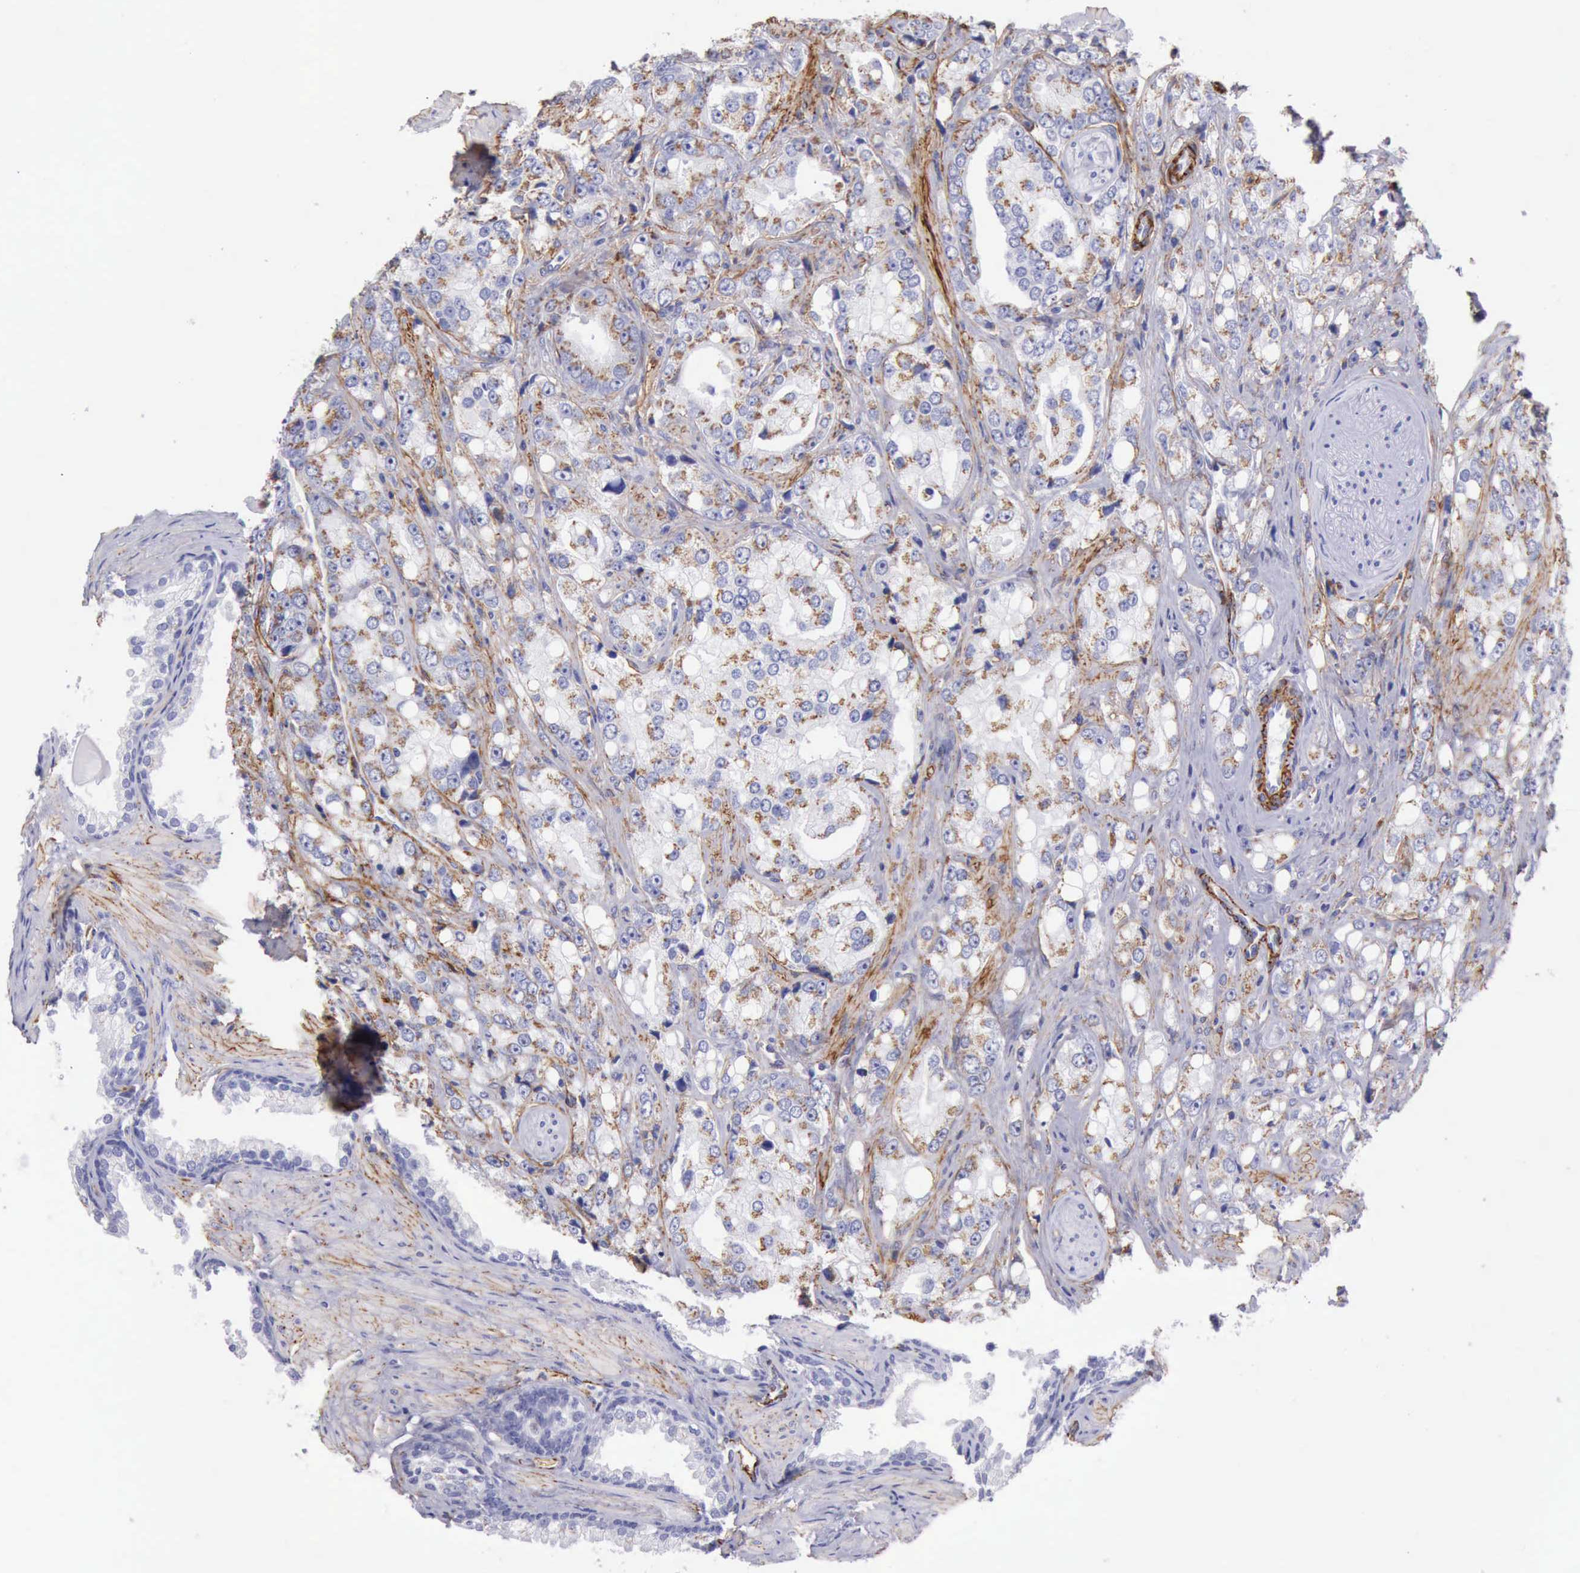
{"staining": {"intensity": "moderate", "quantity": ">75%", "location": "cytoplasmic/membranous"}, "tissue": "prostate cancer", "cell_type": "Tumor cells", "image_type": "cancer", "snomed": [{"axis": "morphology", "description": "Adenocarcinoma, High grade"}, {"axis": "topography", "description": "Prostate"}], "caption": "IHC of human prostate adenocarcinoma (high-grade) displays medium levels of moderate cytoplasmic/membranous expression in approximately >75% of tumor cells. (Stains: DAB in brown, nuclei in blue, Microscopy: brightfield microscopy at high magnification).", "gene": "AOC3", "patient": {"sex": "male", "age": 67}}